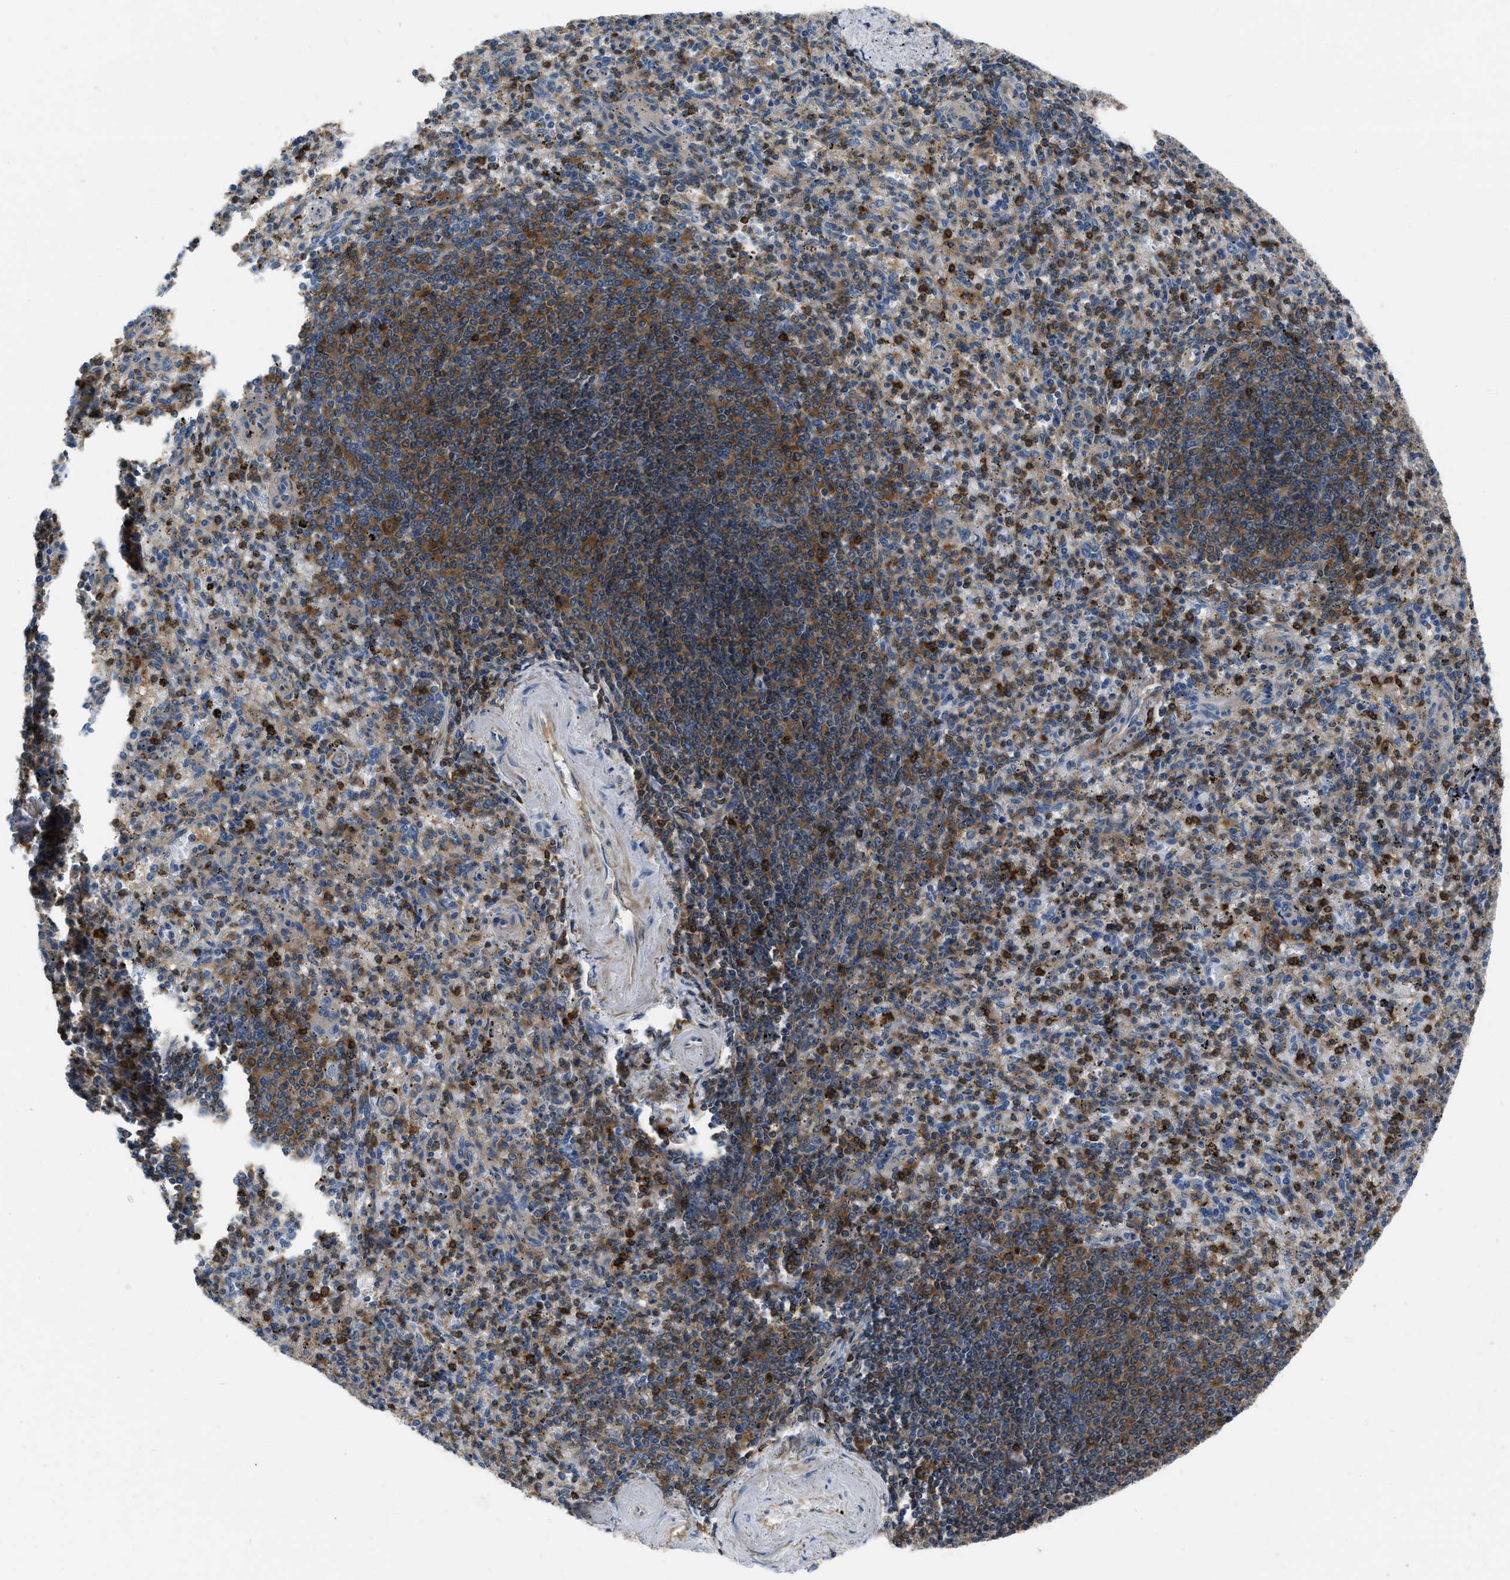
{"staining": {"intensity": "moderate", "quantity": "25%-75%", "location": "cytoplasmic/membranous"}, "tissue": "spleen", "cell_type": "Cells in red pulp", "image_type": "normal", "snomed": [{"axis": "morphology", "description": "Normal tissue, NOS"}, {"axis": "topography", "description": "Spleen"}], "caption": "IHC photomicrograph of benign human spleen stained for a protein (brown), which demonstrates medium levels of moderate cytoplasmic/membranous positivity in approximately 25%-75% of cells in red pulp.", "gene": "YARS1", "patient": {"sex": "male", "age": 72}}